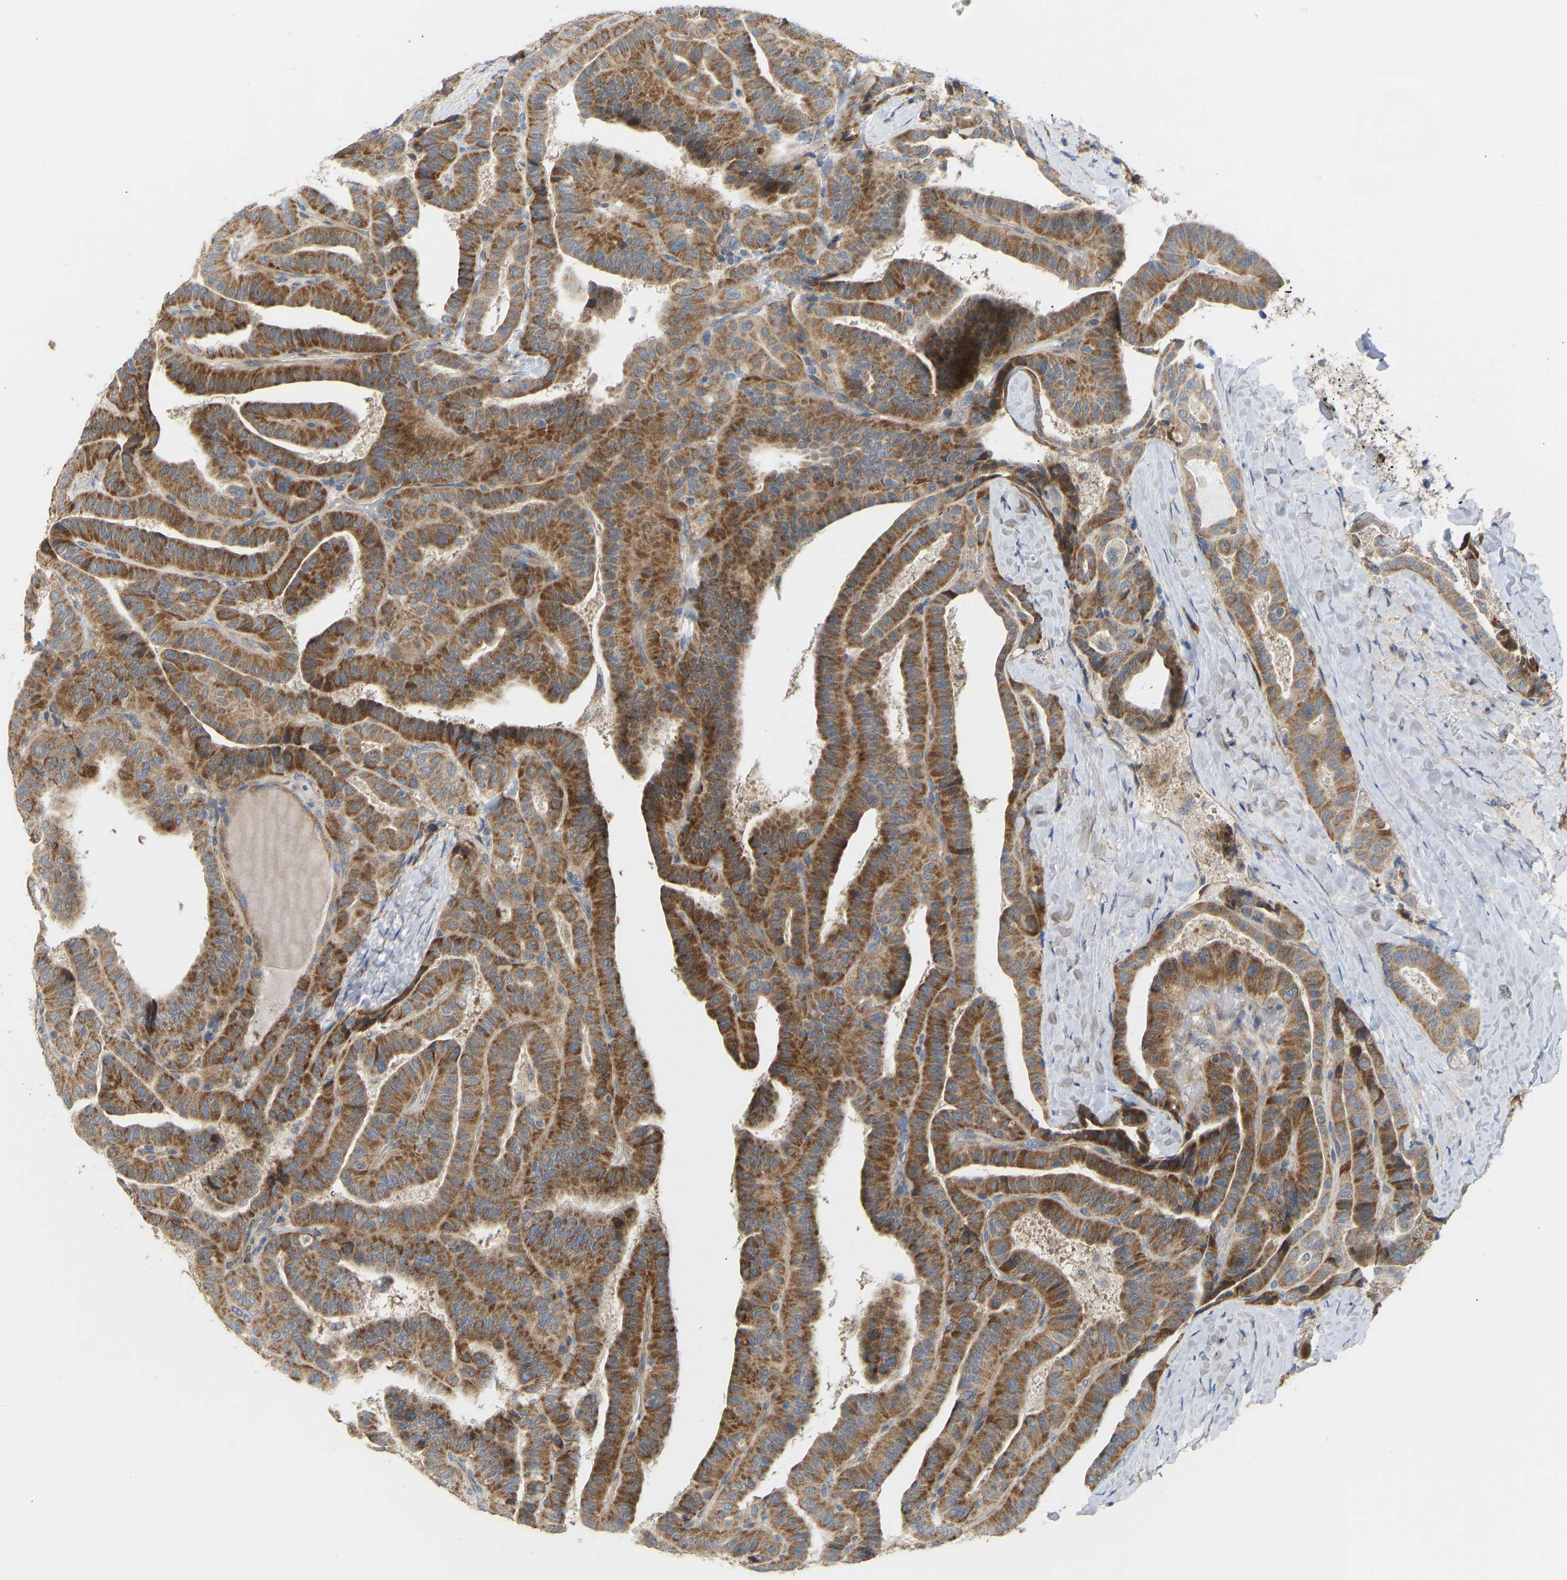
{"staining": {"intensity": "moderate", "quantity": ">75%", "location": "cytoplasmic/membranous"}, "tissue": "thyroid cancer", "cell_type": "Tumor cells", "image_type": "cancer", "snomed": [{"axis": "morphology", "description": "Papillary adenocarcinoma, NOS"}, {"axis": "topography", "description": "Thyroid gland"}], "caption": "Protein analysis of papillary adenocarcinoma (thyroid) tissue shows moderate cytoplasmic/membranous positivity in about >75% of tumor cells.", "gene": "HACD2", "patient": {"sex": "male", "age": 77}}